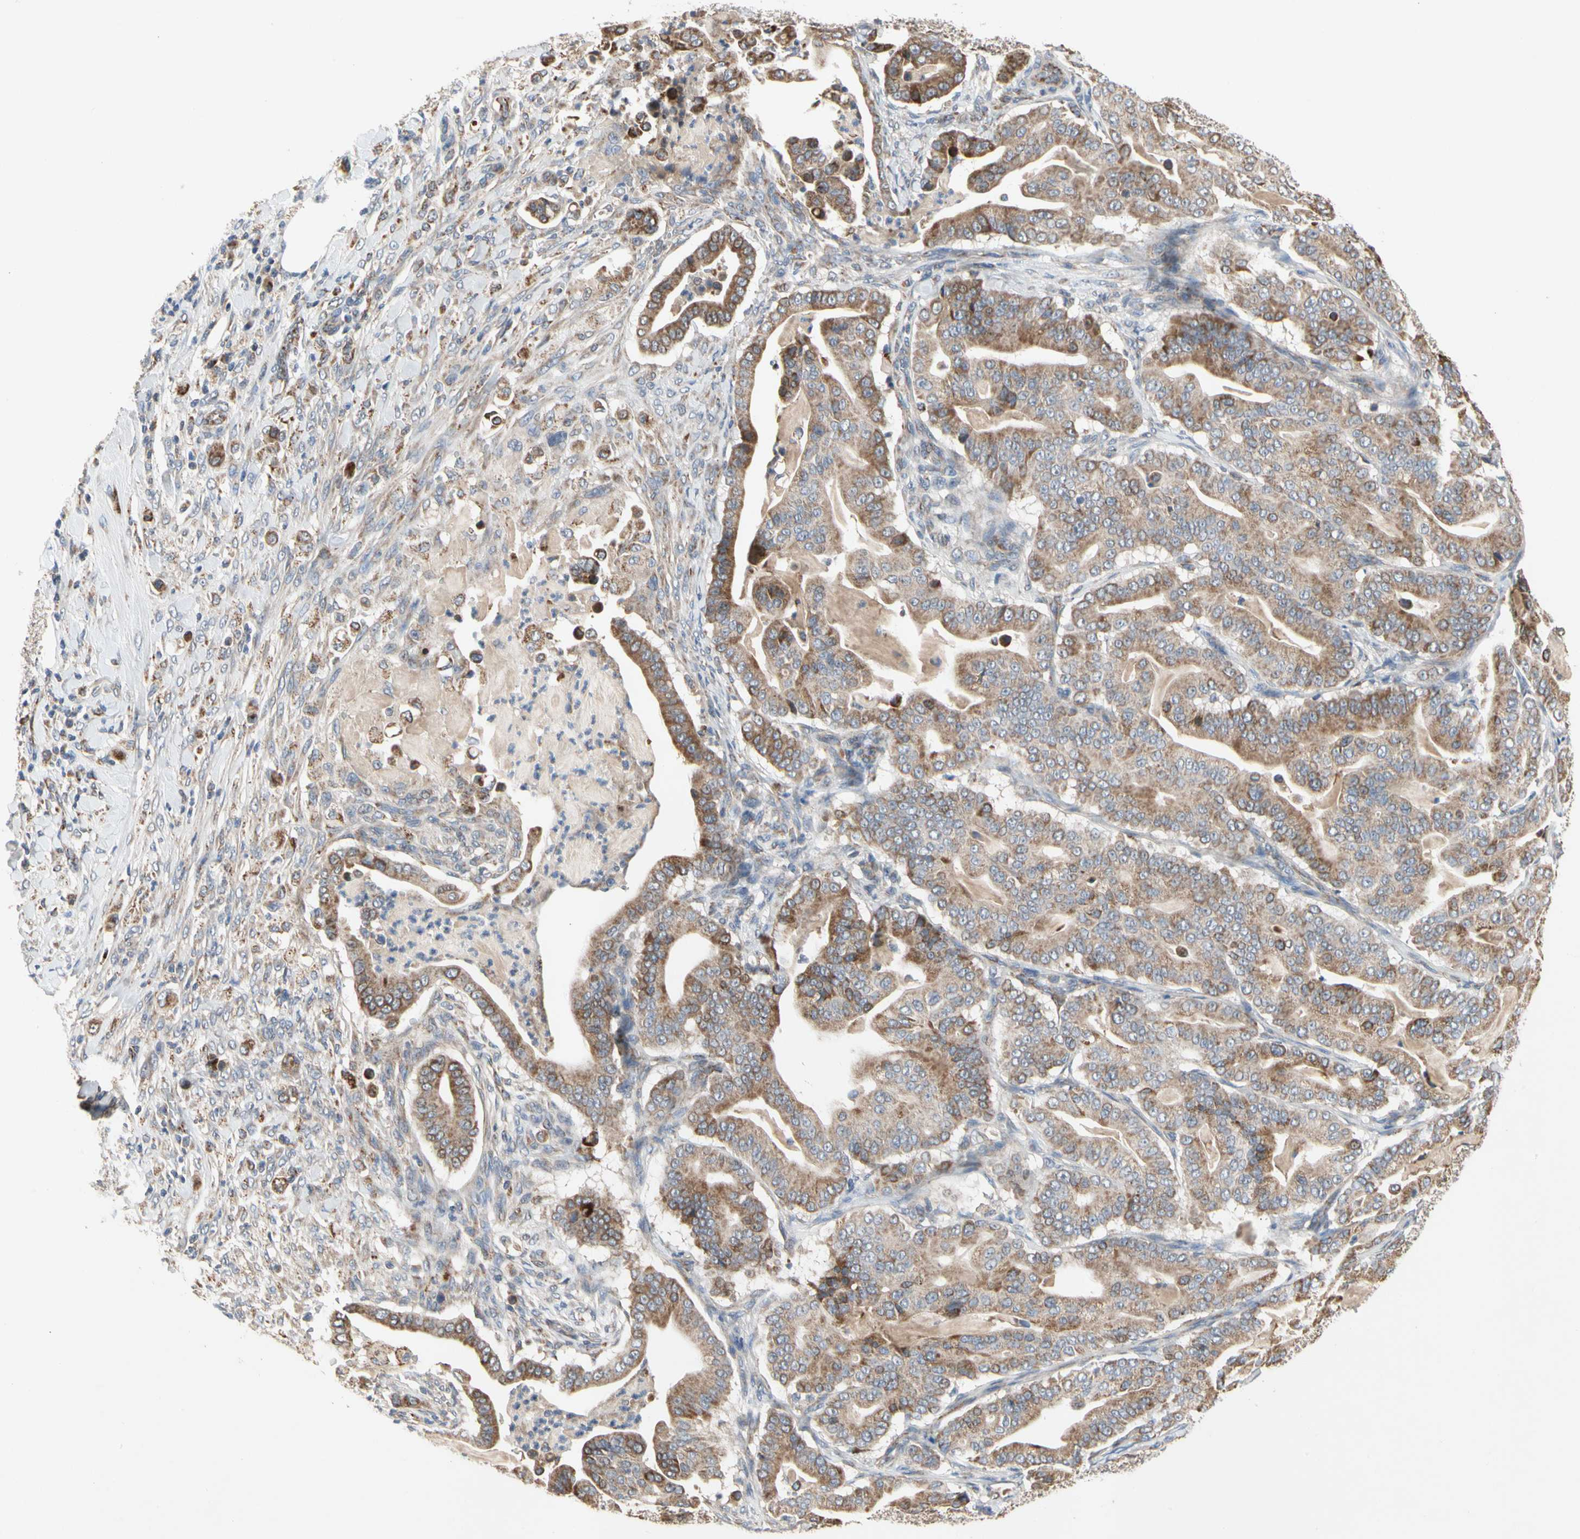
{"staining": {"intensity": "moderate", "quantity": ">75%", "location": "cytoplasmic/membranous"}, "tissue": "pancreatic cancer", "cell_type": "Tumor cells", "image_type": "cancer", "snomed": [{"axis": "morphology", "description": "Adenocarcinoma, NOS"}, {"axis": "topography", "description": "Pancreas"}], "caption": "A high-resolution photomicrograph shows IHC staining of pancreatic cancer, which exhibits moderate cytoplasmic/membranous positivity in about >75% of tumor cells.", "gene": "GPD2", "patient": {"sex": "male", "age": 63}}